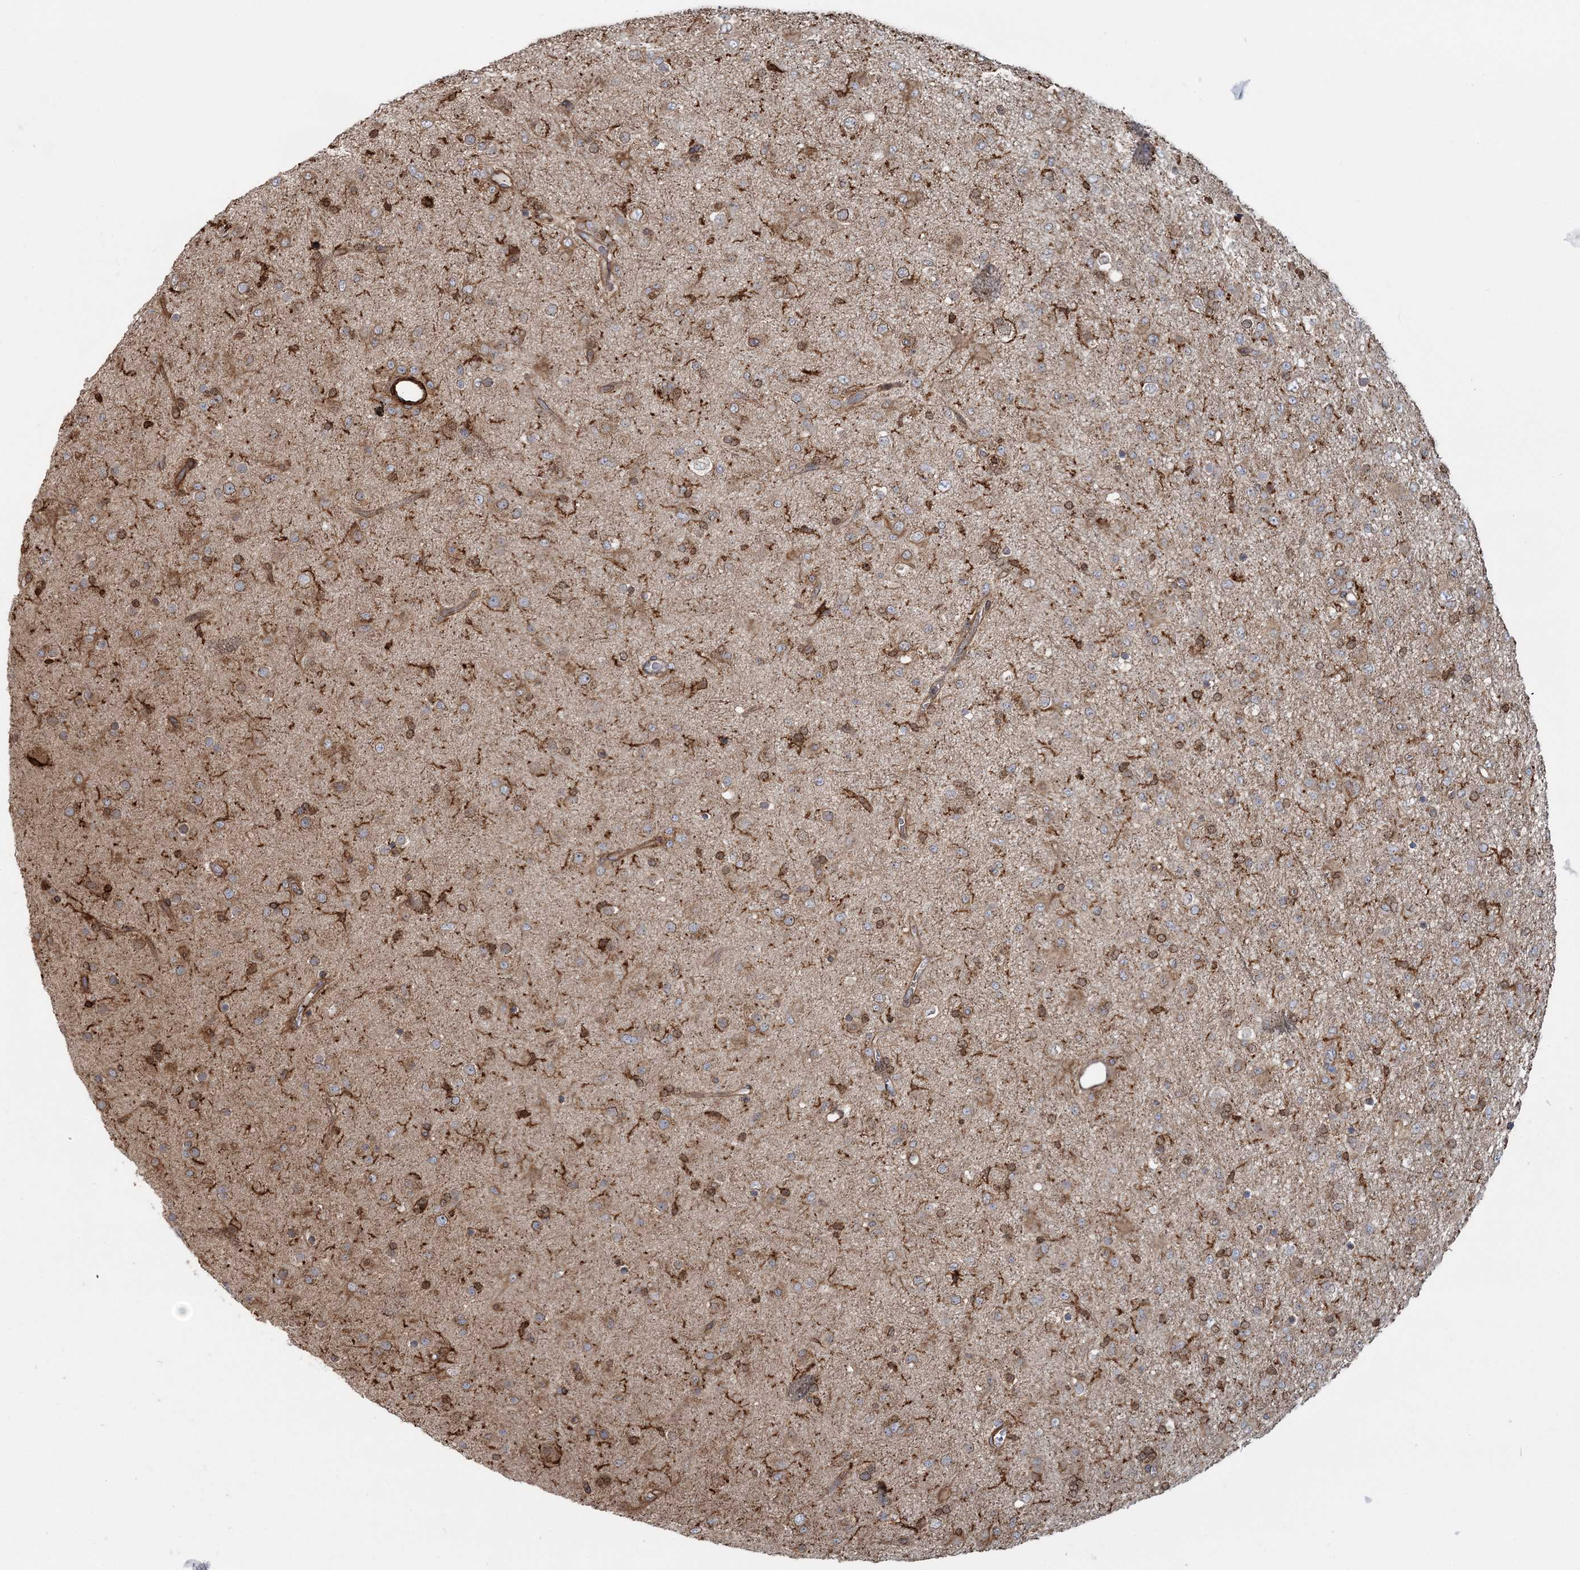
{"staining": {"intensity": "moderate", "quantity": "25%-75%", "location": "cytoplasmic/membranous"}, "tissue": "glioma", "cell_type": "Tumor cells", "image_type": "cancer", "snomed": [{"axis": "morphology", "description": "Glioma, malignant, Low grade"}, {"axis": "topography", "description": "Brain"}], "caption": "Protein expression analysis of human glioma reveals moderate cytoplasmic/membranous expression in approximately 25%-75% of tumor cells.", "gene": "TRAF3IP2", "patient": {"sex": "male", "age": 65}}